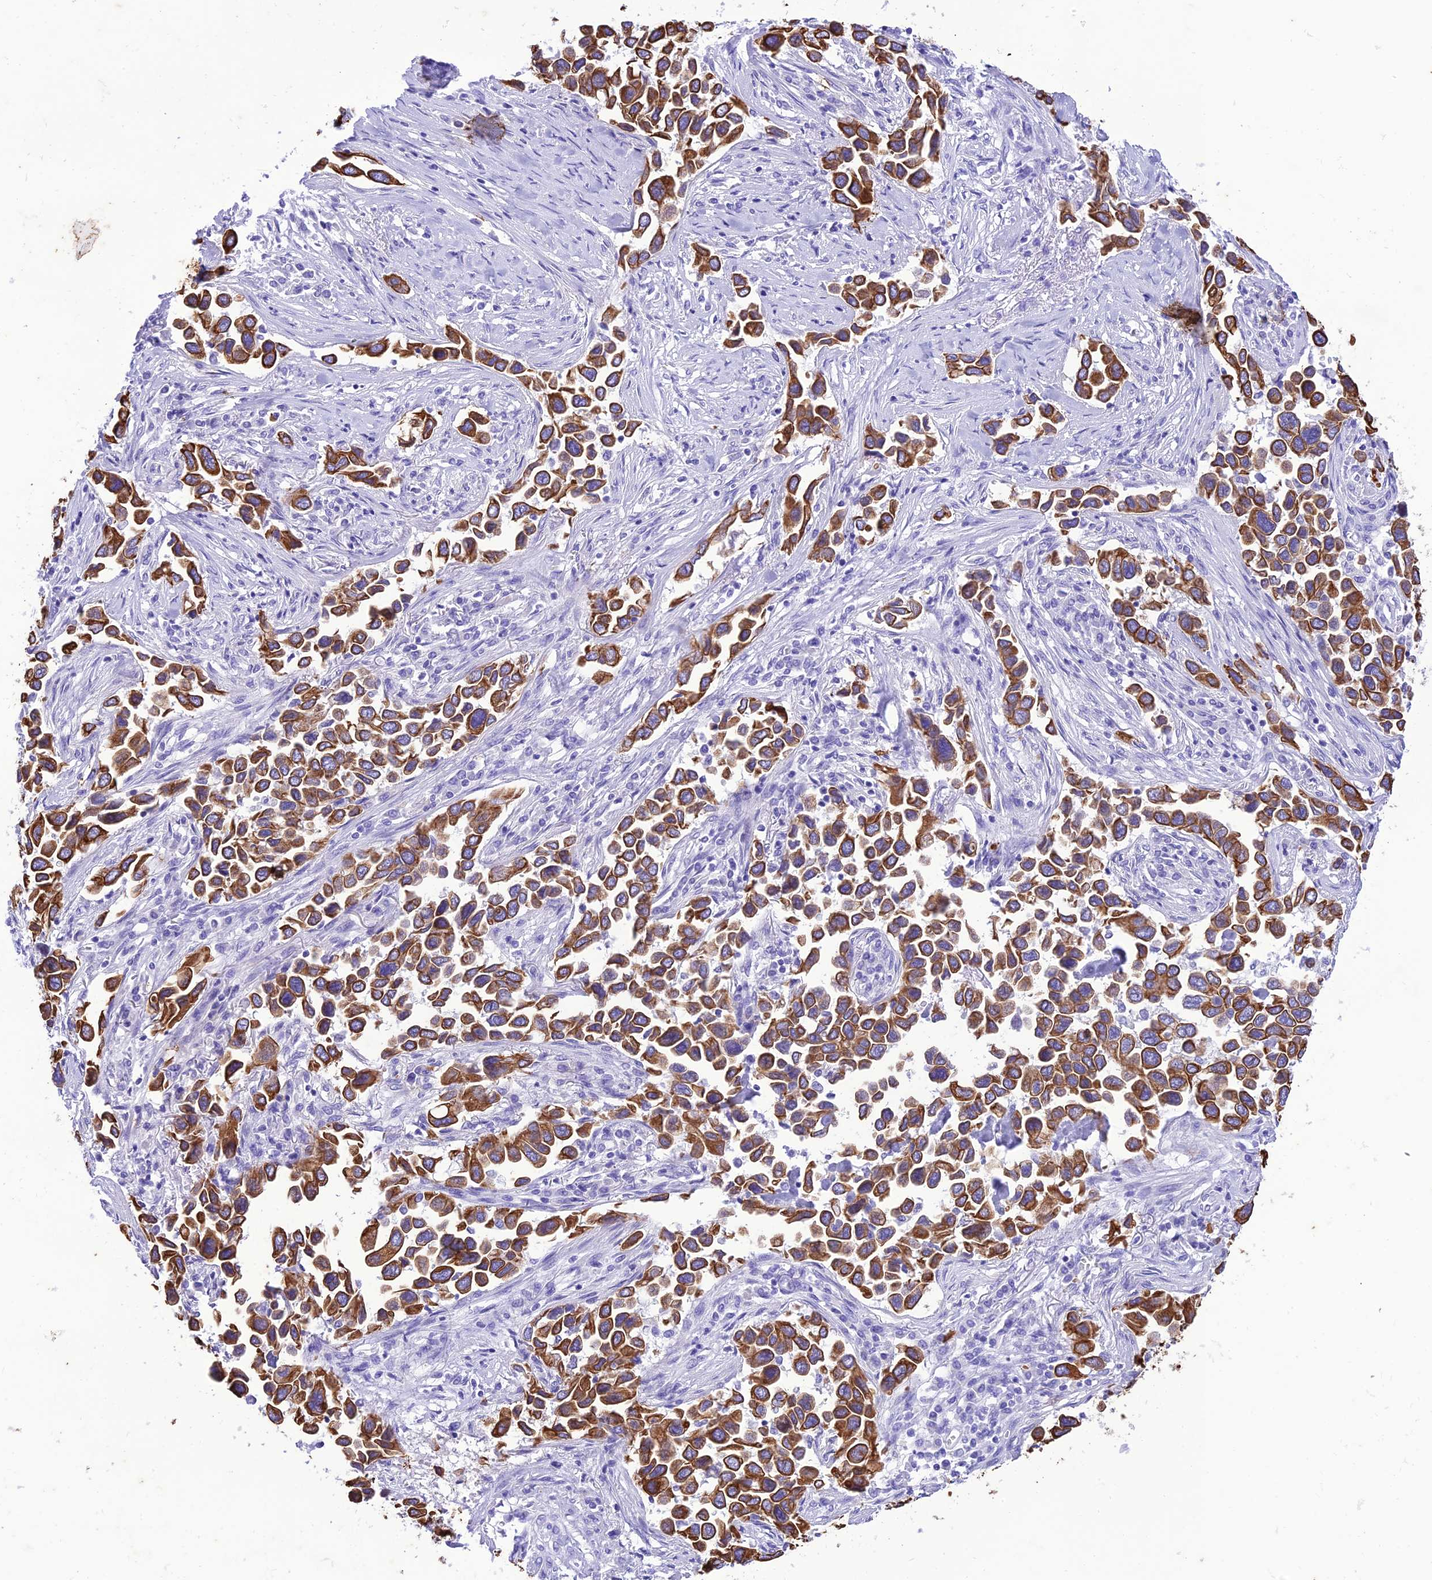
{"staining": {"intensity": "moderate", "quantity": ">75%", "location": "cytoplasmic/membranous"}, "tissue": "lung cancer", "cell_type": "Tumor cells", "image_type": "cancer", "snomed": [{"axis": "morphology", "description": "Adenocarcinoma, NOS"}, {"axis": "topography", "description": "Lung"}], "caption": "Immunohistochemical staining of human lung cancer (adenocarcinoma) shows moderate cytoplasmic/membranous protein expression in about >75% of tumor cells.", "gene": "VPS52", "patient": {"sex": "female", "age": 76}}